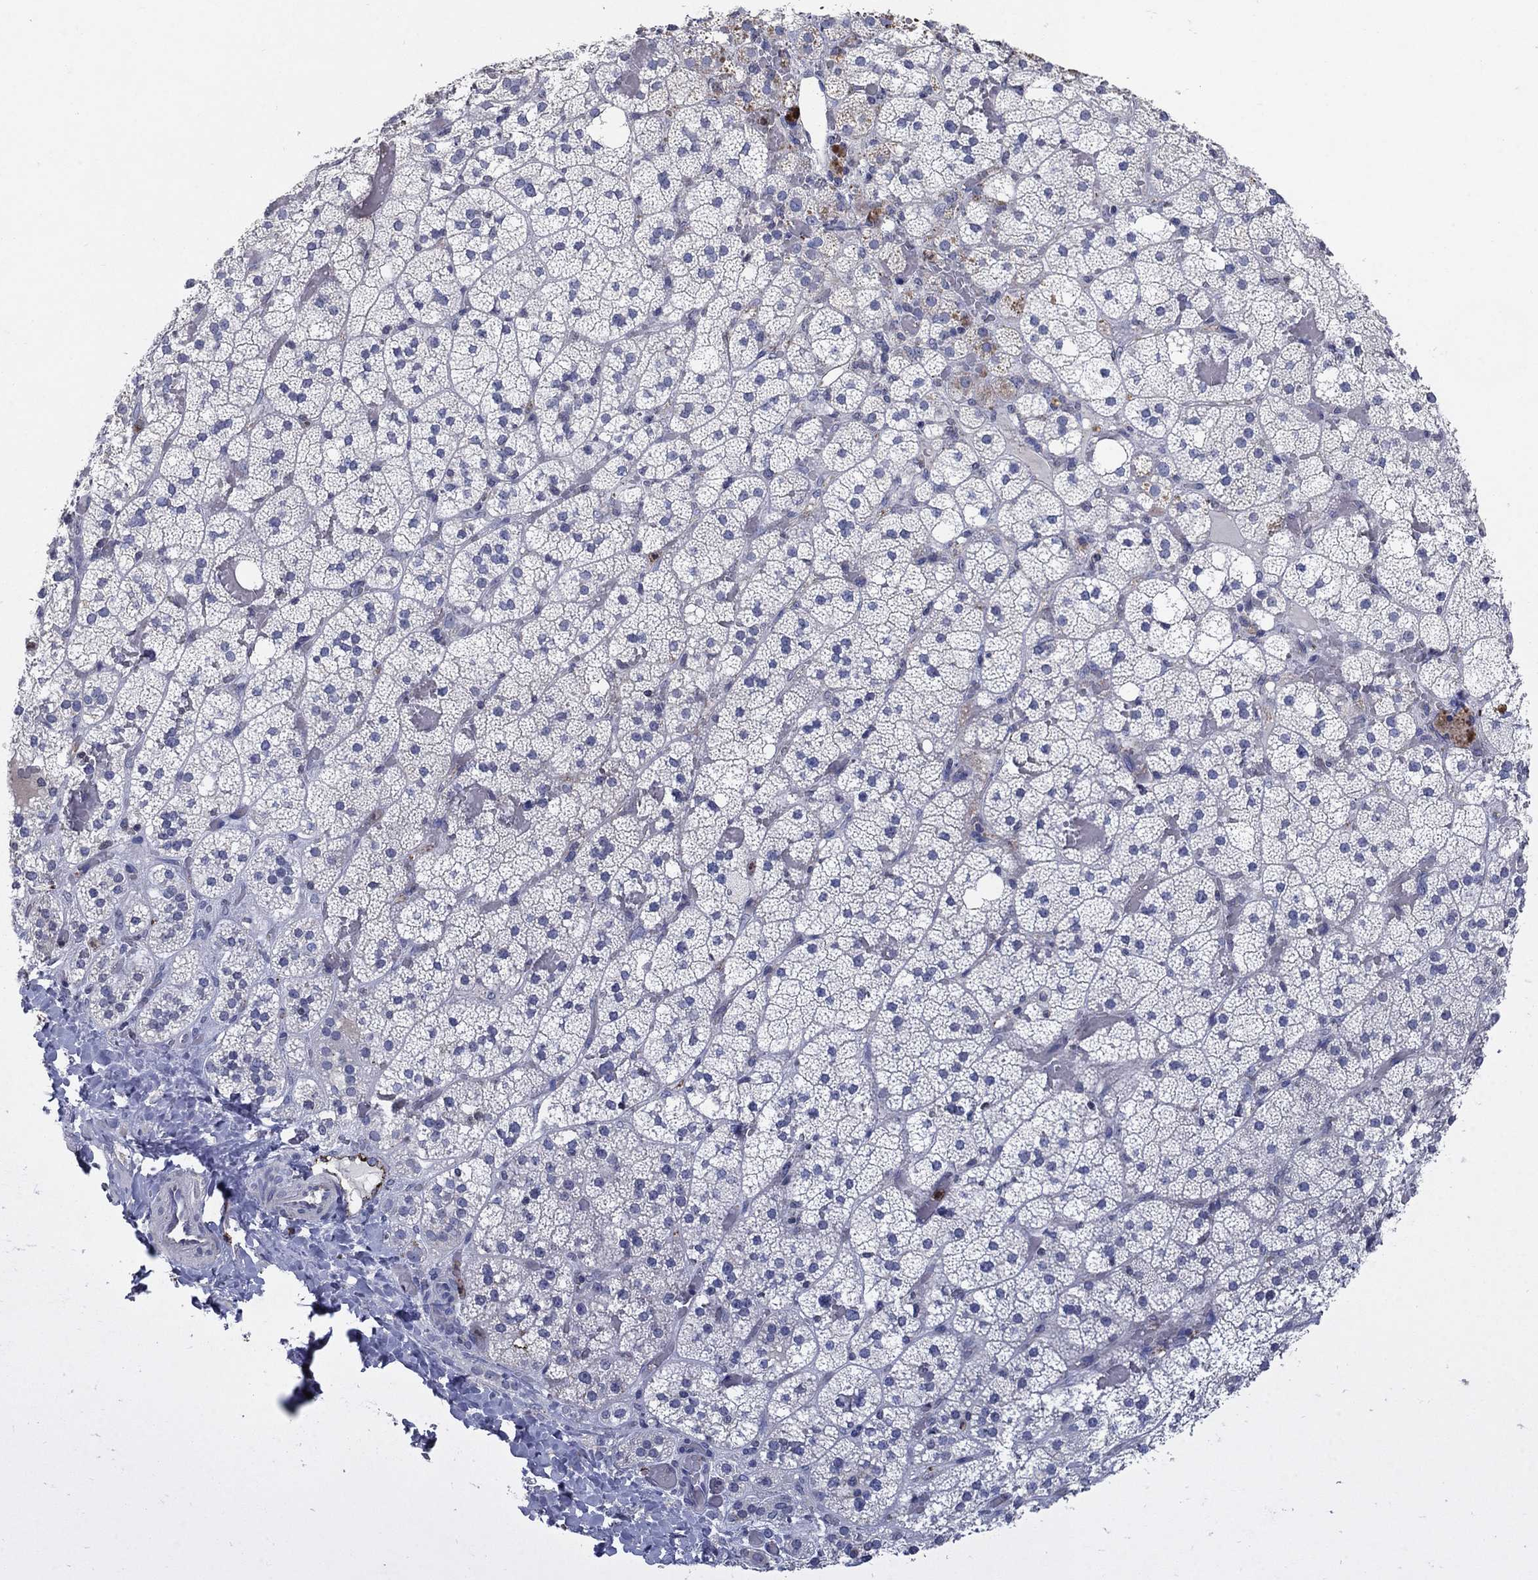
{"staining": {"intensity": "negative", "quantity": "none", "location": "none"}, "tissue": "adrenal gland", "cell_type": "Glandular cells", "image_type": "normal", "snomed": [{"axis": "morphology", "description": "Normal tissue, NOS"}, {"axis": "topography", "description": "Adrenal gland"}], "caption": "DAB (3,3'-diaminobenzidine) immunohistochemical staining of normal human adrenal gland shows no significant positivity in glandular cells. (DAB IHC, high magnification).", "gene": "TINAG", "patient": {"sex": "male", "age": 53}}